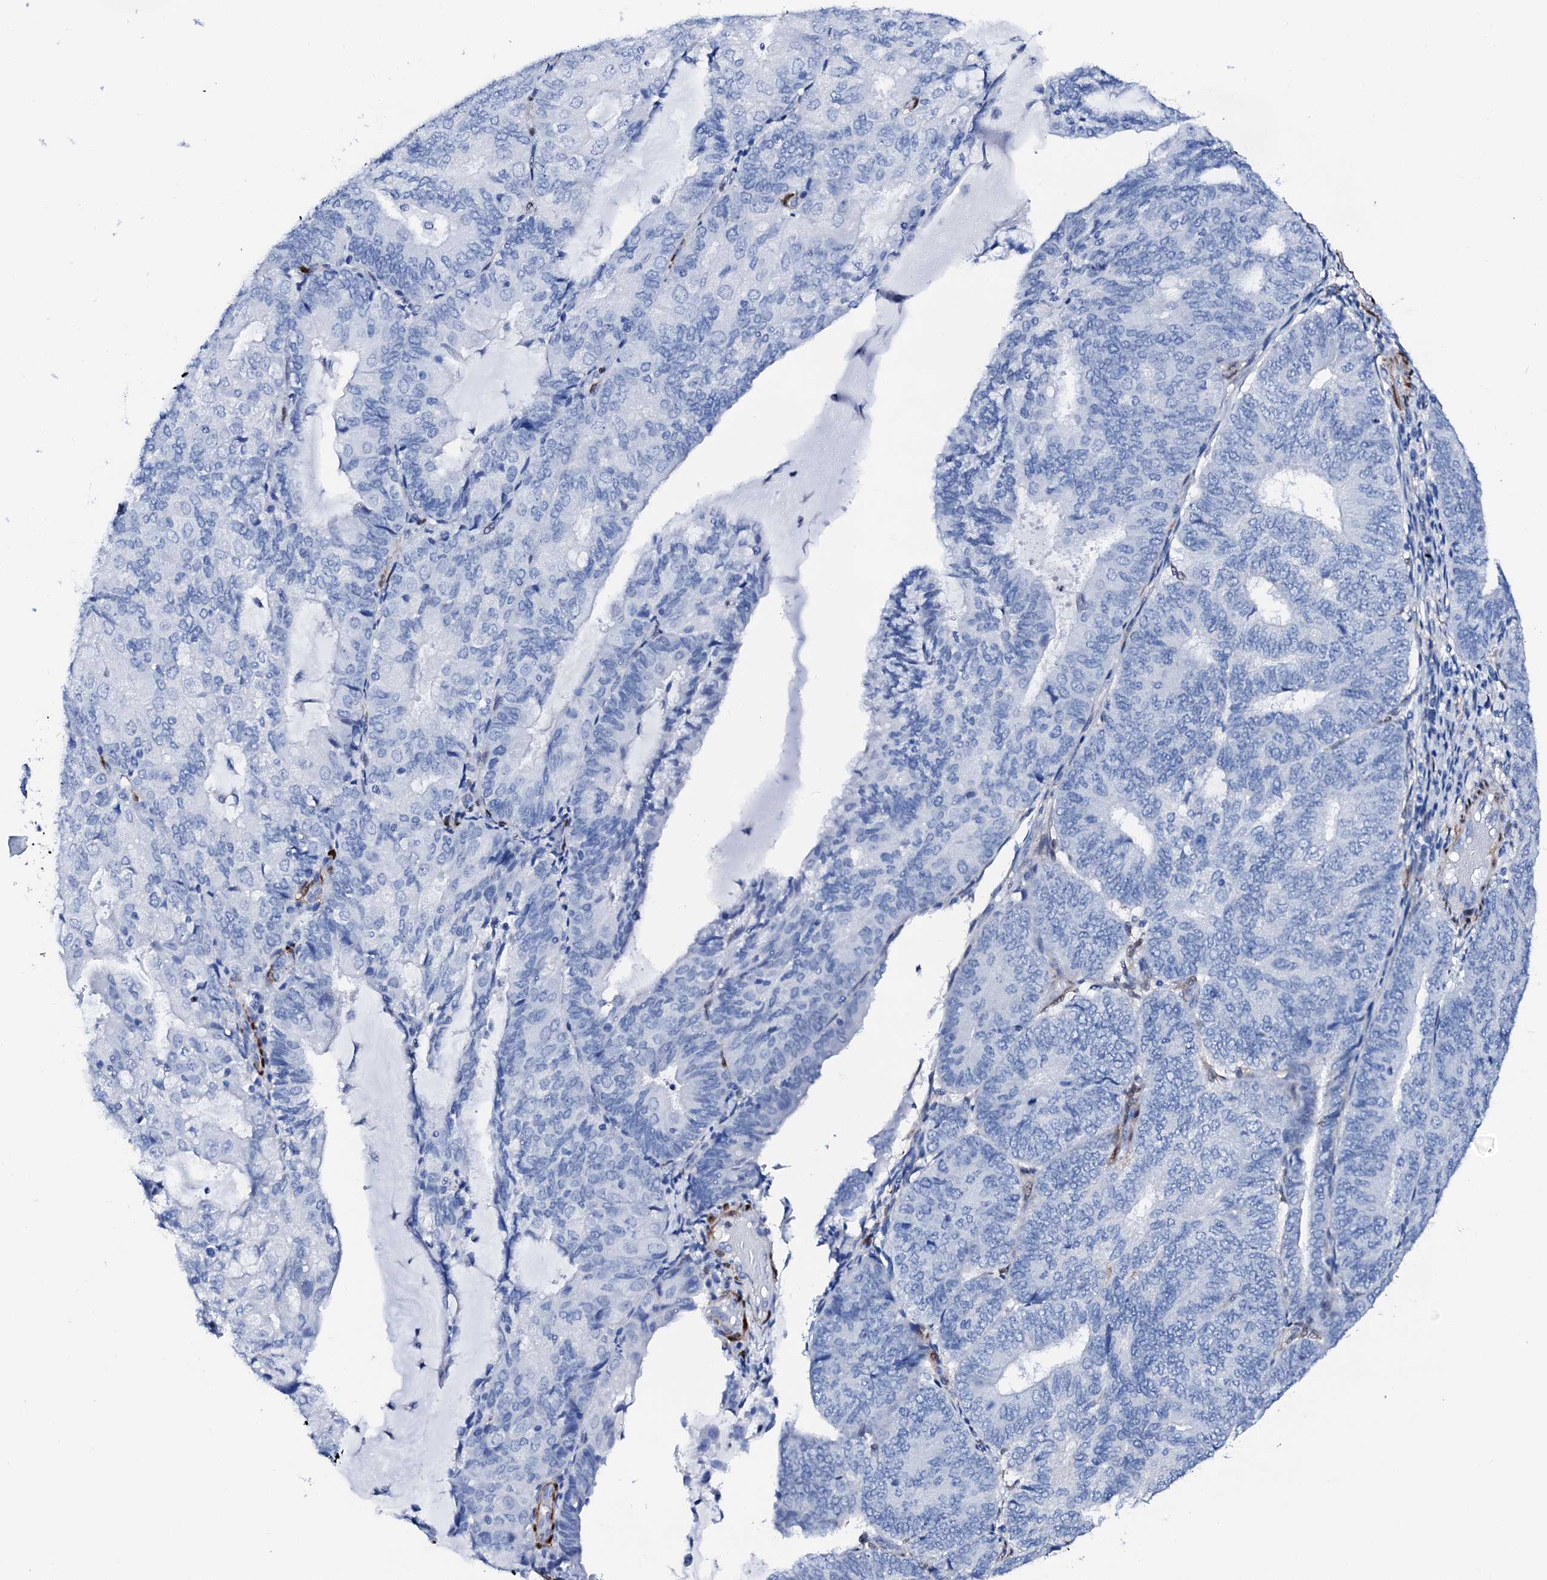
{"staining": {"intensity": "negative", "quantity": "none", "location": "none"}, "tissue": "endometrial cancer", "cell_type": "Tumor cells", "image_type": "cancer", "snomed": [{"axis": "morphology", "description": "Adenocarcinoma, NOS"}, {"axis": "topography", "description": "Endometrium"}], "caption": "An image of endometrial cancer (adenocarcinoma) stained for a protein exhibits no brown staining in tumor cells.", "gene": "NRIP2", "patient": {"sex": "female", "age": 81}}